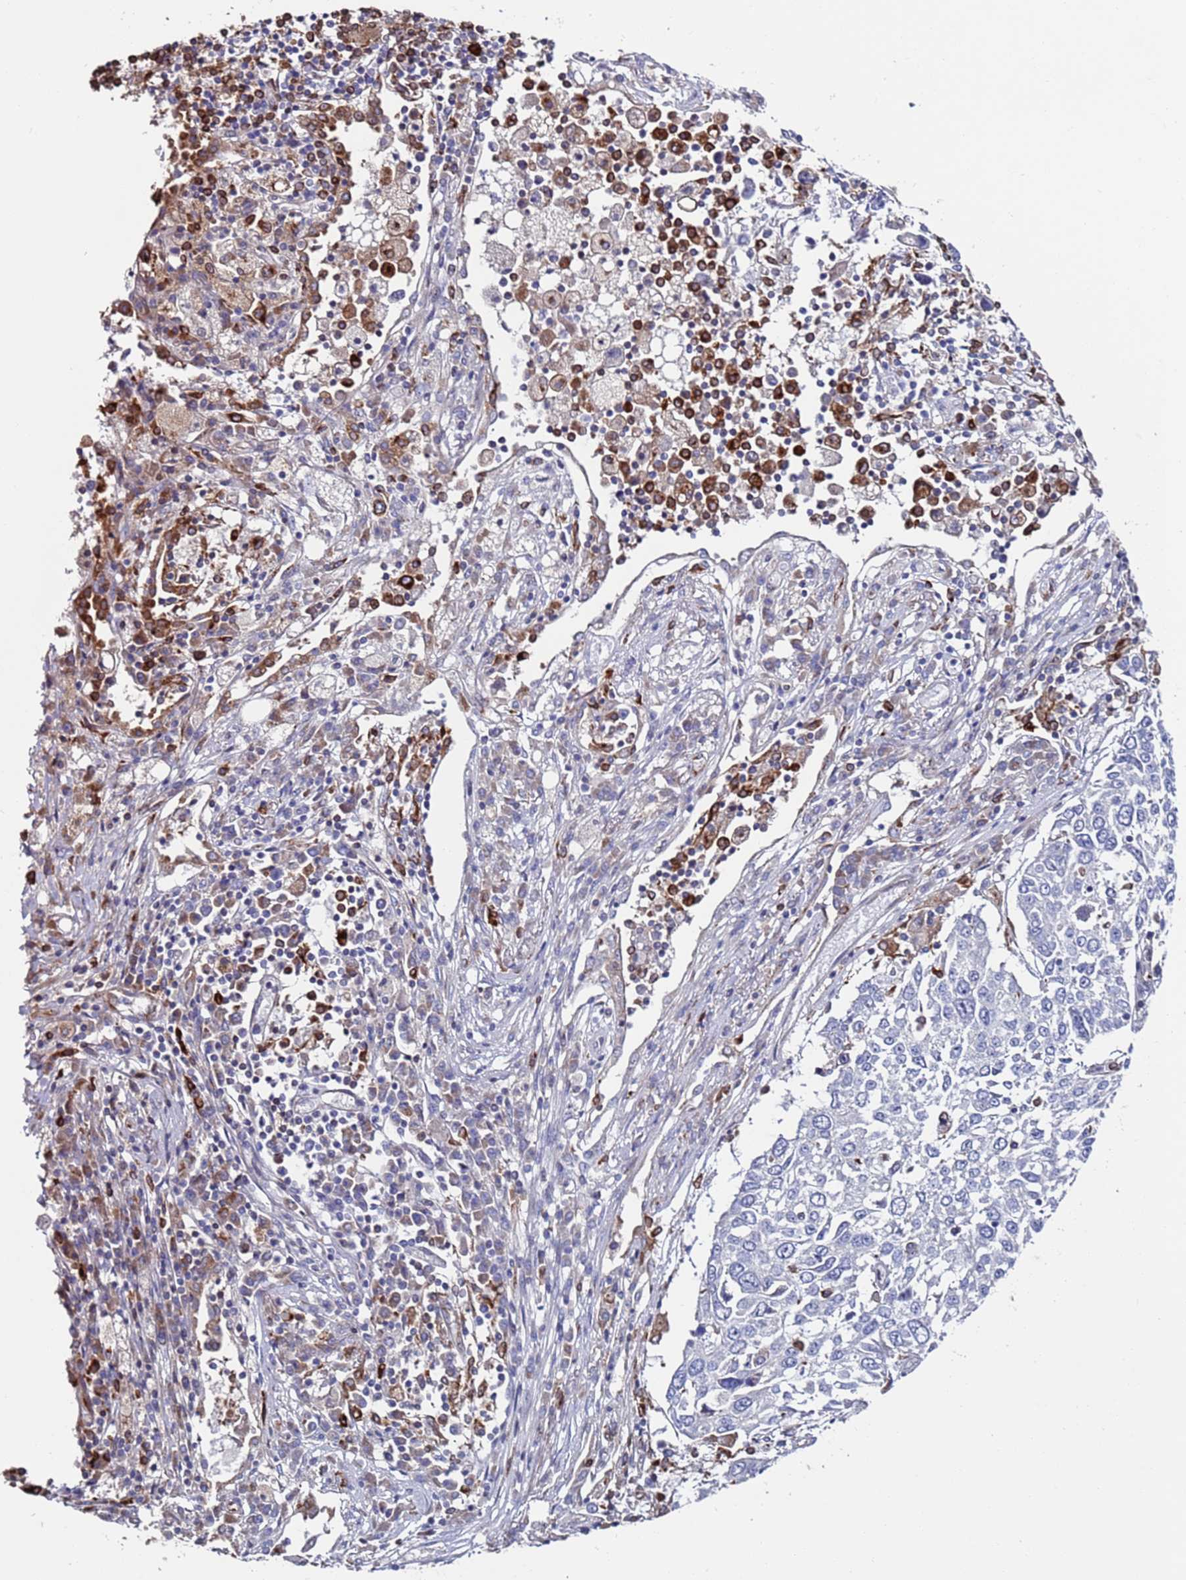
{"staining": {"intensity": "negative", "quantity": "none", "location": "none"}, "tissue": "lung cancer", "cell_type": "Tumor cells", "image_type": "cancer", "snomed": [{"axis": "morphology", "description": "Squamous cell carcinoma, NOS"}, {"axis": "topography", "description": "Lung"}], "caption": "Immunohistochemical staining of human squamous cell carcinoma (lung) shows no significant expression in tumor cells.", "gene": "GREB1L", "patient": {"sex": "male", "age": 65}}